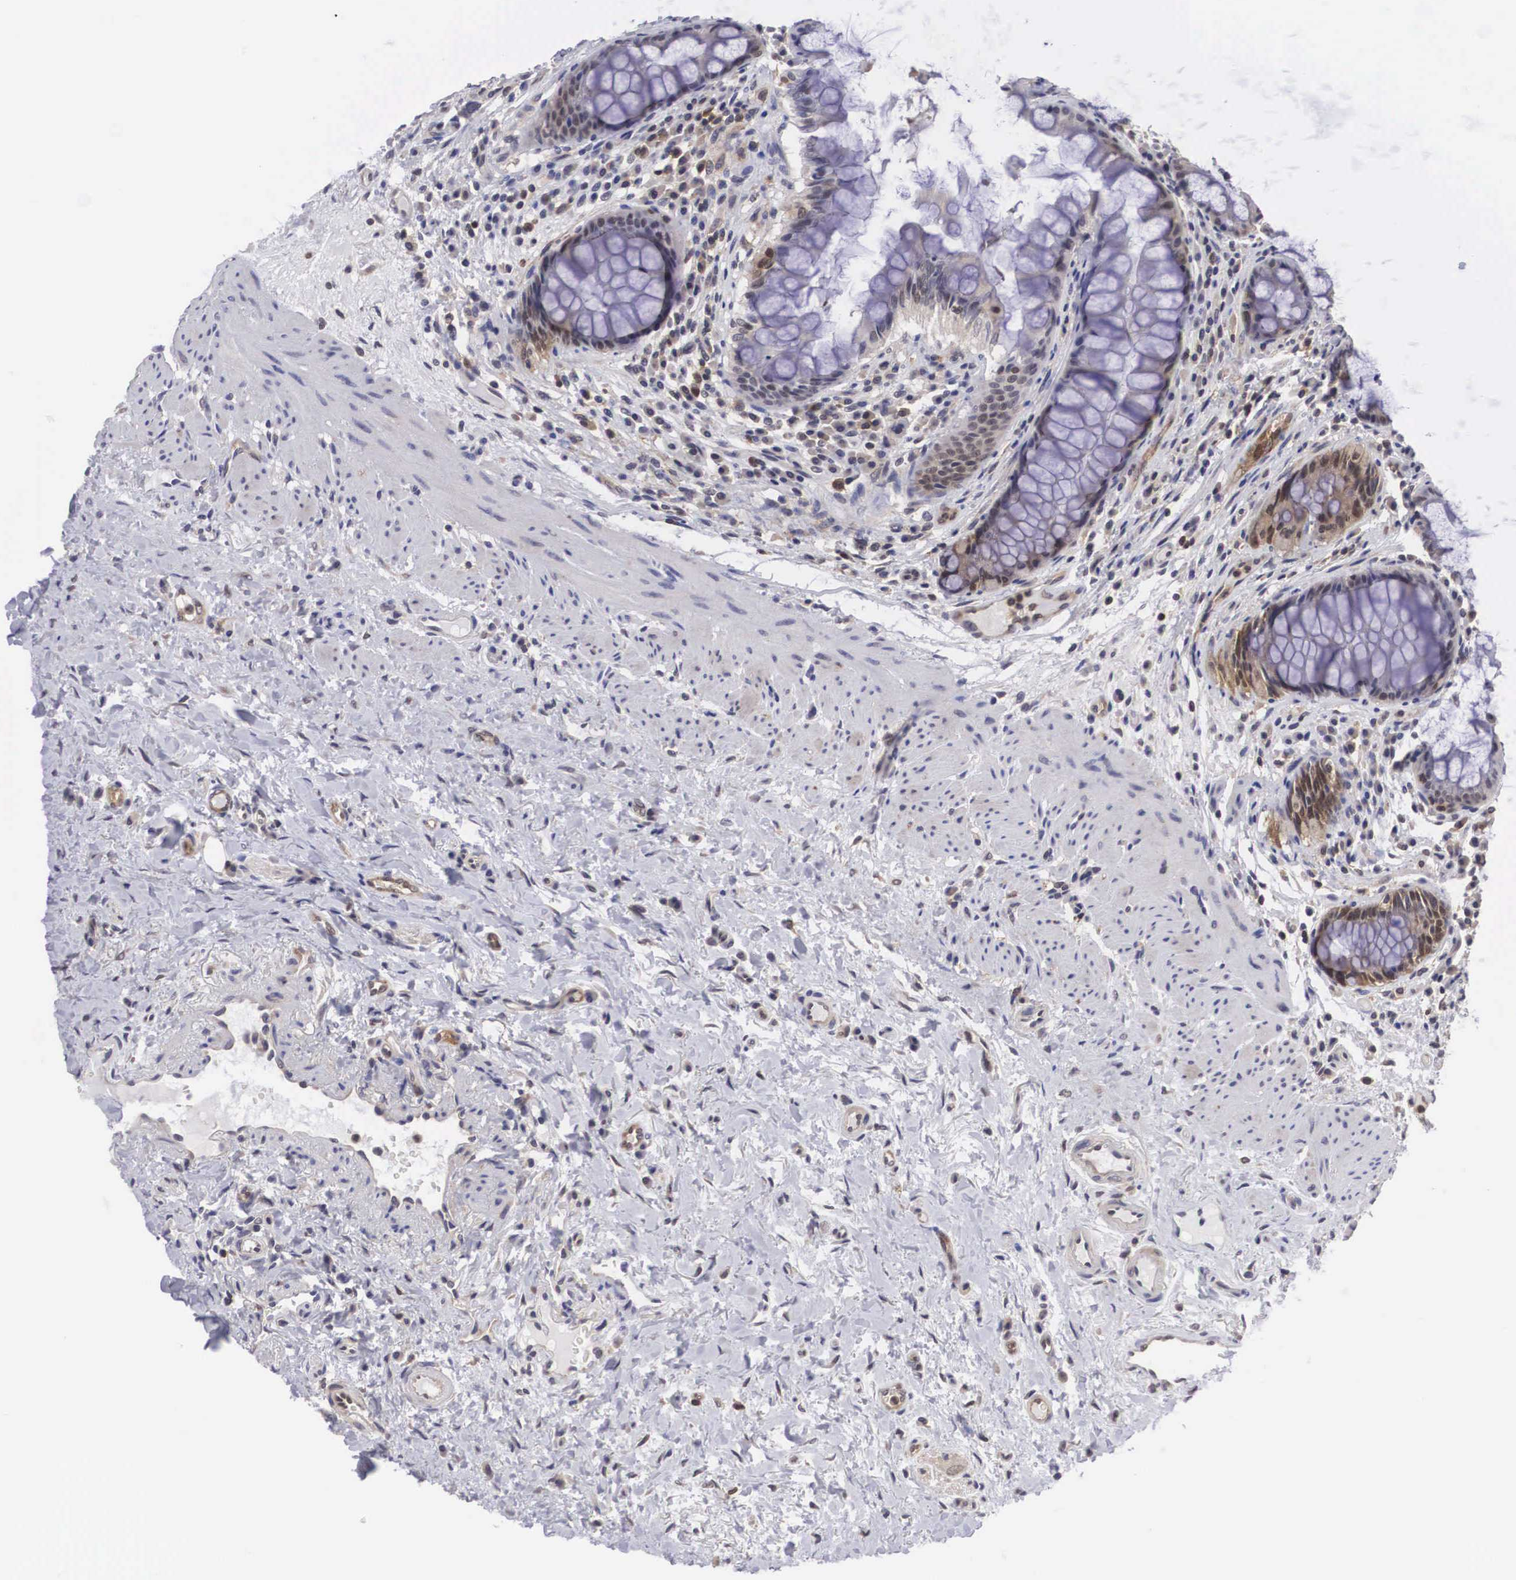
{"staining": {"intensity": "strong", "quantity": "25%-75%", "location": "cytoplasmic/membranous,nuclear"}, "tissue": "rectum", "cell_type": "Glandular cells", "image_type": "normal", "snomed": [{"axis": "morphology", "description": "Normal tissue, NOS"}, {"axis": "topography", "description": "Rectum"}], "caption": "A photomicrograph of human rectum stained for a protein exhibits strong cytoplasmic/membranous,nuclear brown staining in glandular cells. (brown staining indicates protein expression, while blue staining denotes nuclei).", "gene": "ADSL", "patient": {"sex": "female", "age": 75}}